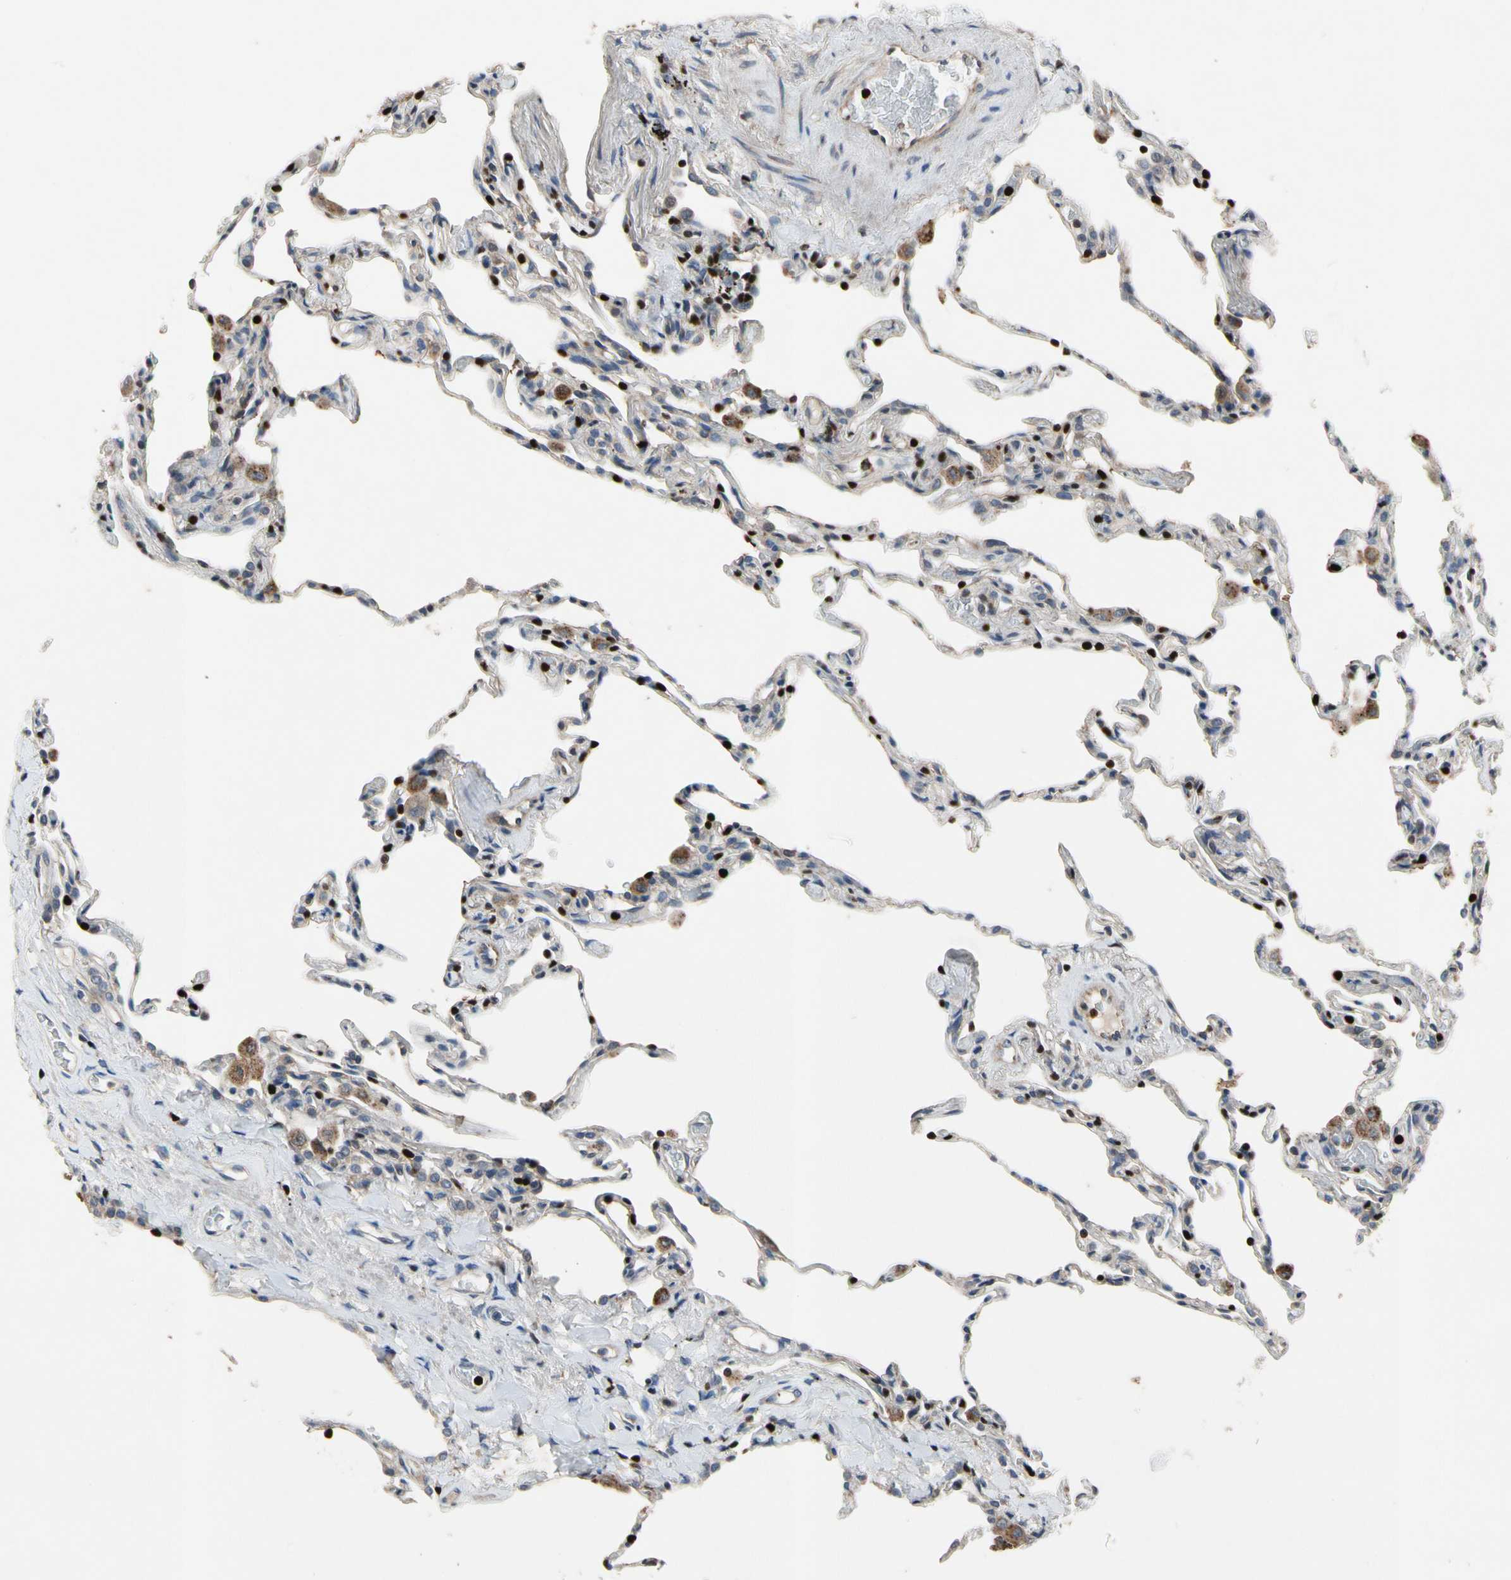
{"staining": {"intensity": "negative", "quantity": "none", "location": "none"}, "tissue": "lung", "cell_type": "Alveolar cells", "image_type": "normal", "snomed": [{"axis": "morphology", "description": "Normal tissue, NOS"}, {"axis": "topography", "description": "Lung"}], "caption": "Immunohistochemical staining of benign lung reveals no significant positivity in alveolar cells. (Stains: DAB (3,3'-diaminobenzidine) immunohistochemistry with hematoxylin counter stain, Microscopy: brightfield microscopy at high magnification).", "gene": "TBX21", "patient": {"sex": "male", "age": 59}}